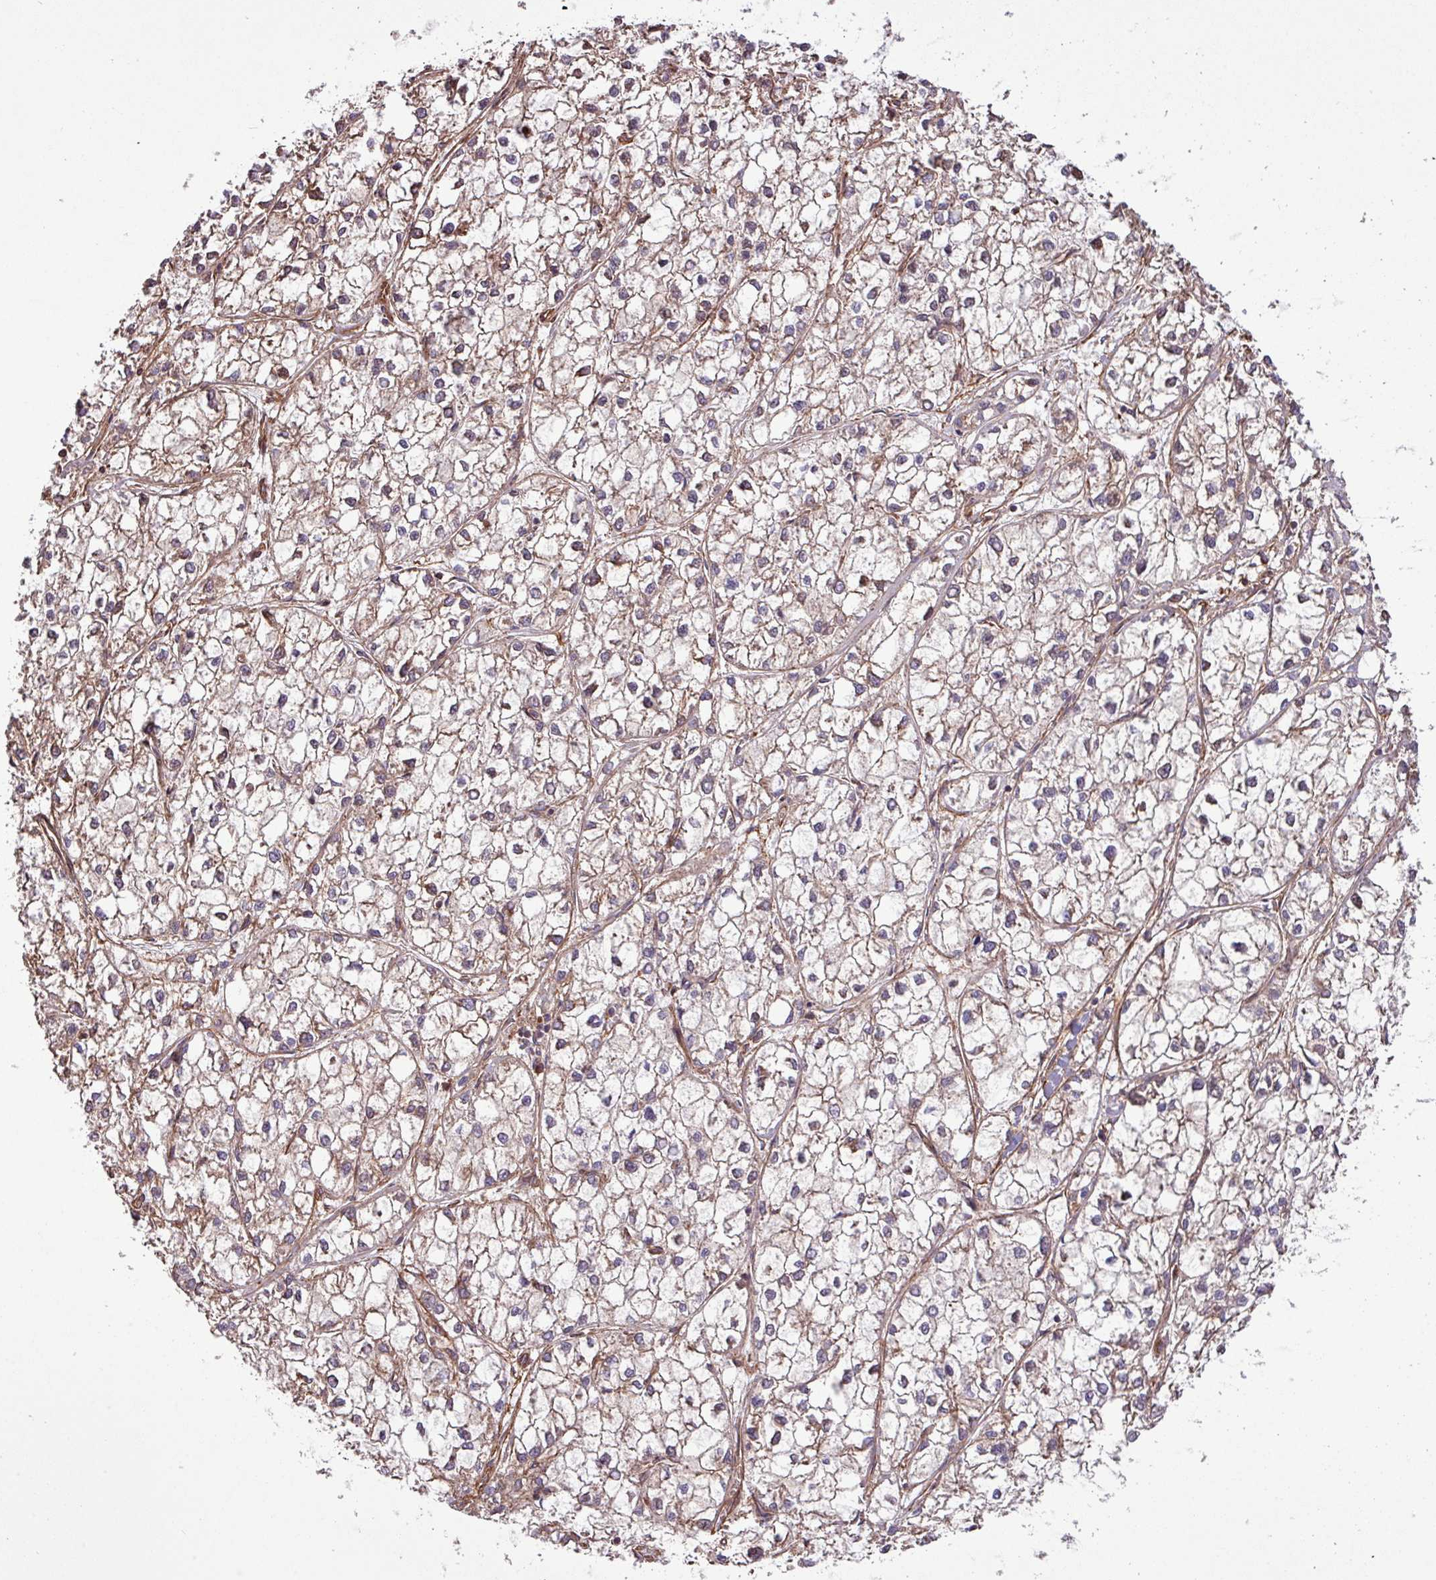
{"staining": {"intensity": "negative", "quantity": "none", "location": "none"}, "tissue": "liver cancer", "cell_type": "Tumor cells", "image_type": "cancer", "snomed": [{"axis": "morphology", "description": "Carcinoma, Hepatocellular, NOS"}, {"axis": "topography", "description": "Liver"}], "caption": "High power microscopy image of an immunohistochemistry image of hepatocellular carcinoma (liver), revealing no significant expression in tumor cells.", "gene": "ZNF300", "patient": {"sex": "female", "age": 43}}